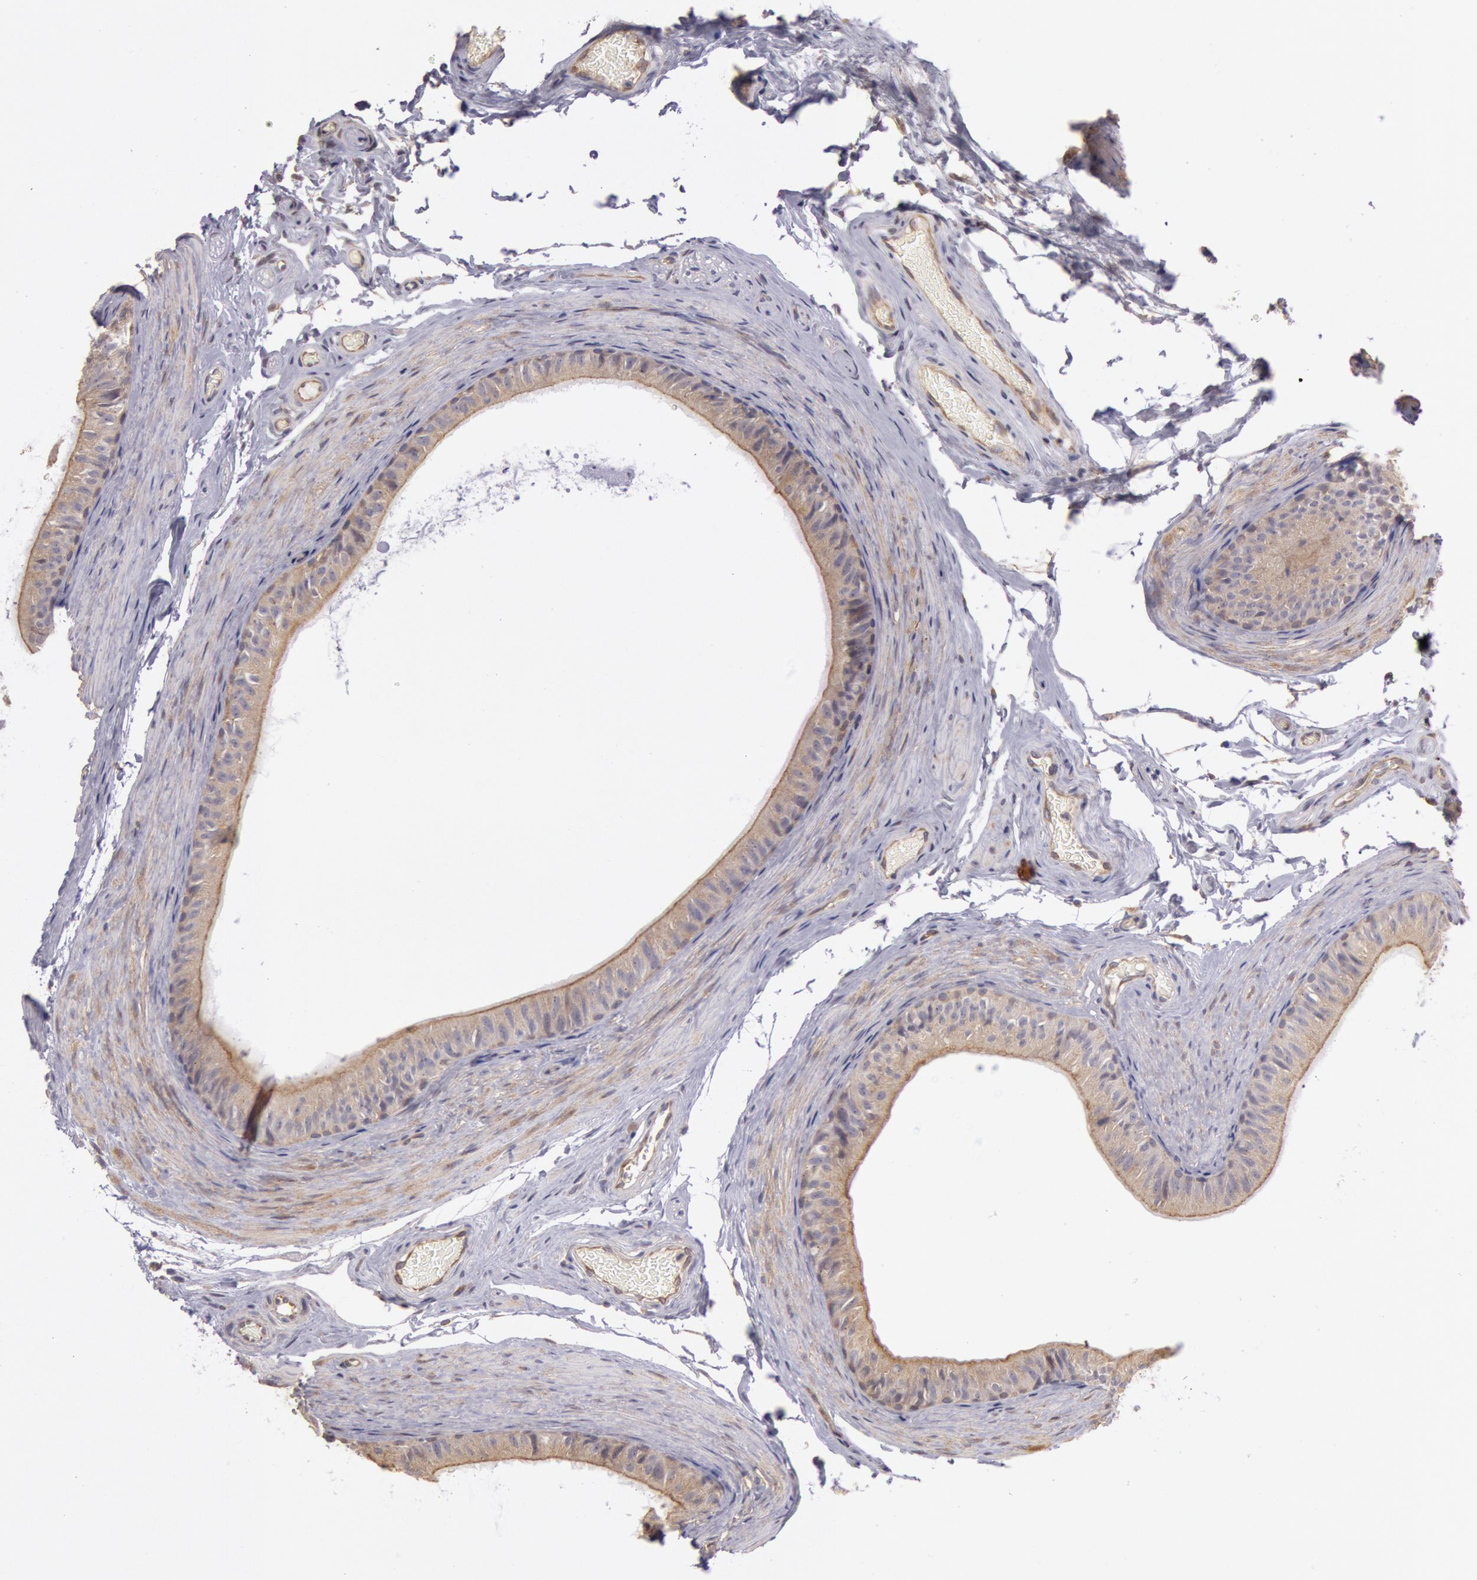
{"staining": {"intensity": "weak", "quantity": ">75%", "location": "cytoplasmic/membranous"}, "tissue": "epididymis", "cell_type": "Glandular cells", "image_type": "normal", "snomed": [{"axis": "morphology", "description": "Normal tissue, NOS"}, {"axis": "topography", "description": "Testis"}, {"axis": "topography", "description": "Epididymis"}], "caption": "A low amount of weak cytoplasmic/membranous staining is present in about >75% of glandular cells in benign epididymis.", "gene": "AMOTL1", "patient": {"sex": "male", "age": 36}}